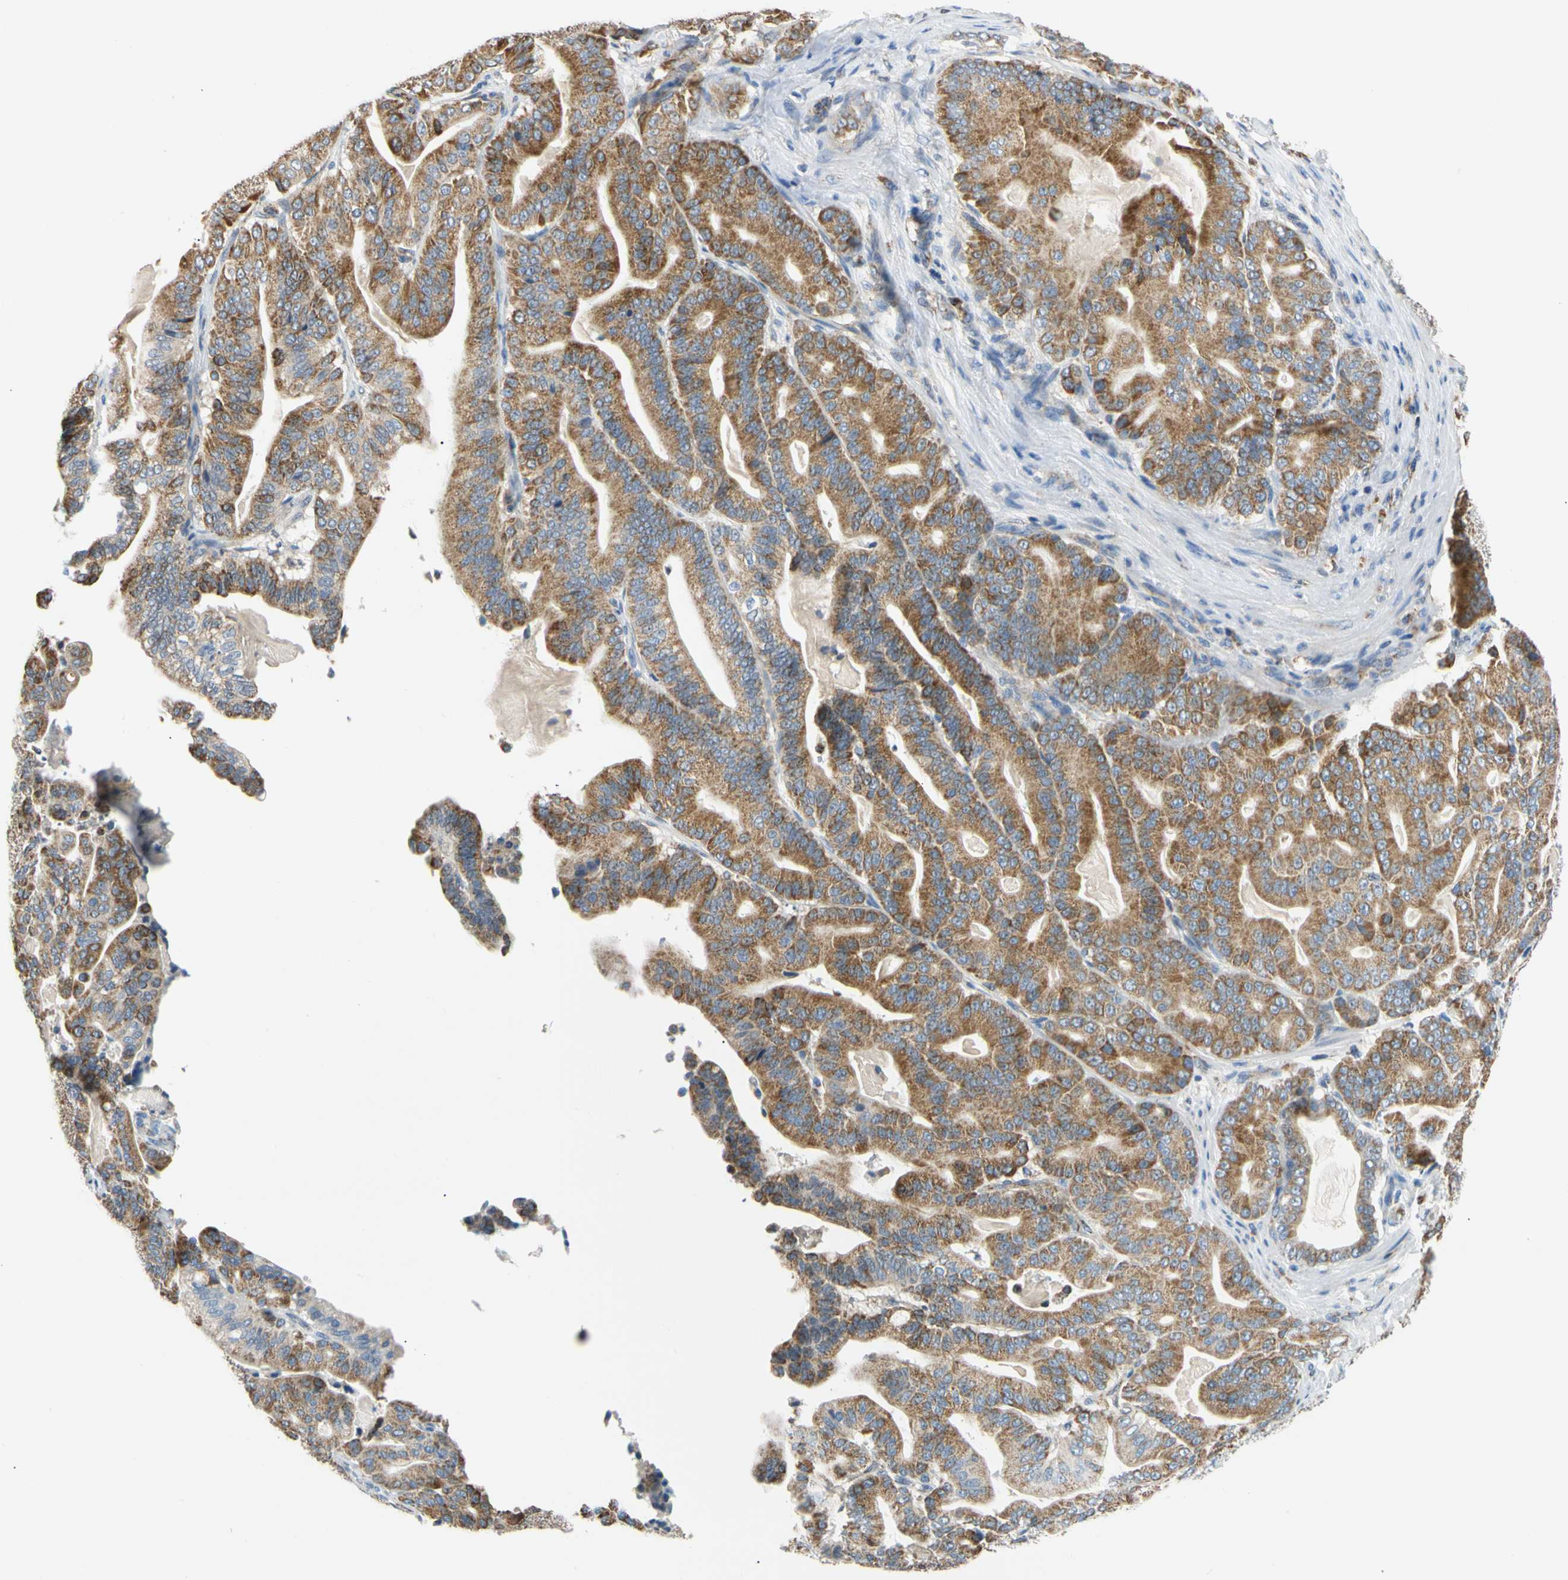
{"staining": {"intensity": "moderate", "quantity": ">75%", "location": "cytoplasmic/membranous"}, "tissue": "pancreatic cancer", "cell_type": "Tumor cells", "image_type": "cancer", "snomed": [{"axis": "morphology", "description": "Adenocarcinoma, NOS"}, {"axis": "topography", "description": "Pancreas"}], "caption": "This is an image of immunohistochemistry (IHC) staining of adenocarcinoma (pancreatic), which shows moderate staining in the cytoplasmic/membranous of tumor cells.", "gene": "ACAT1", "patient": {"sex": "male", "age": 63}}